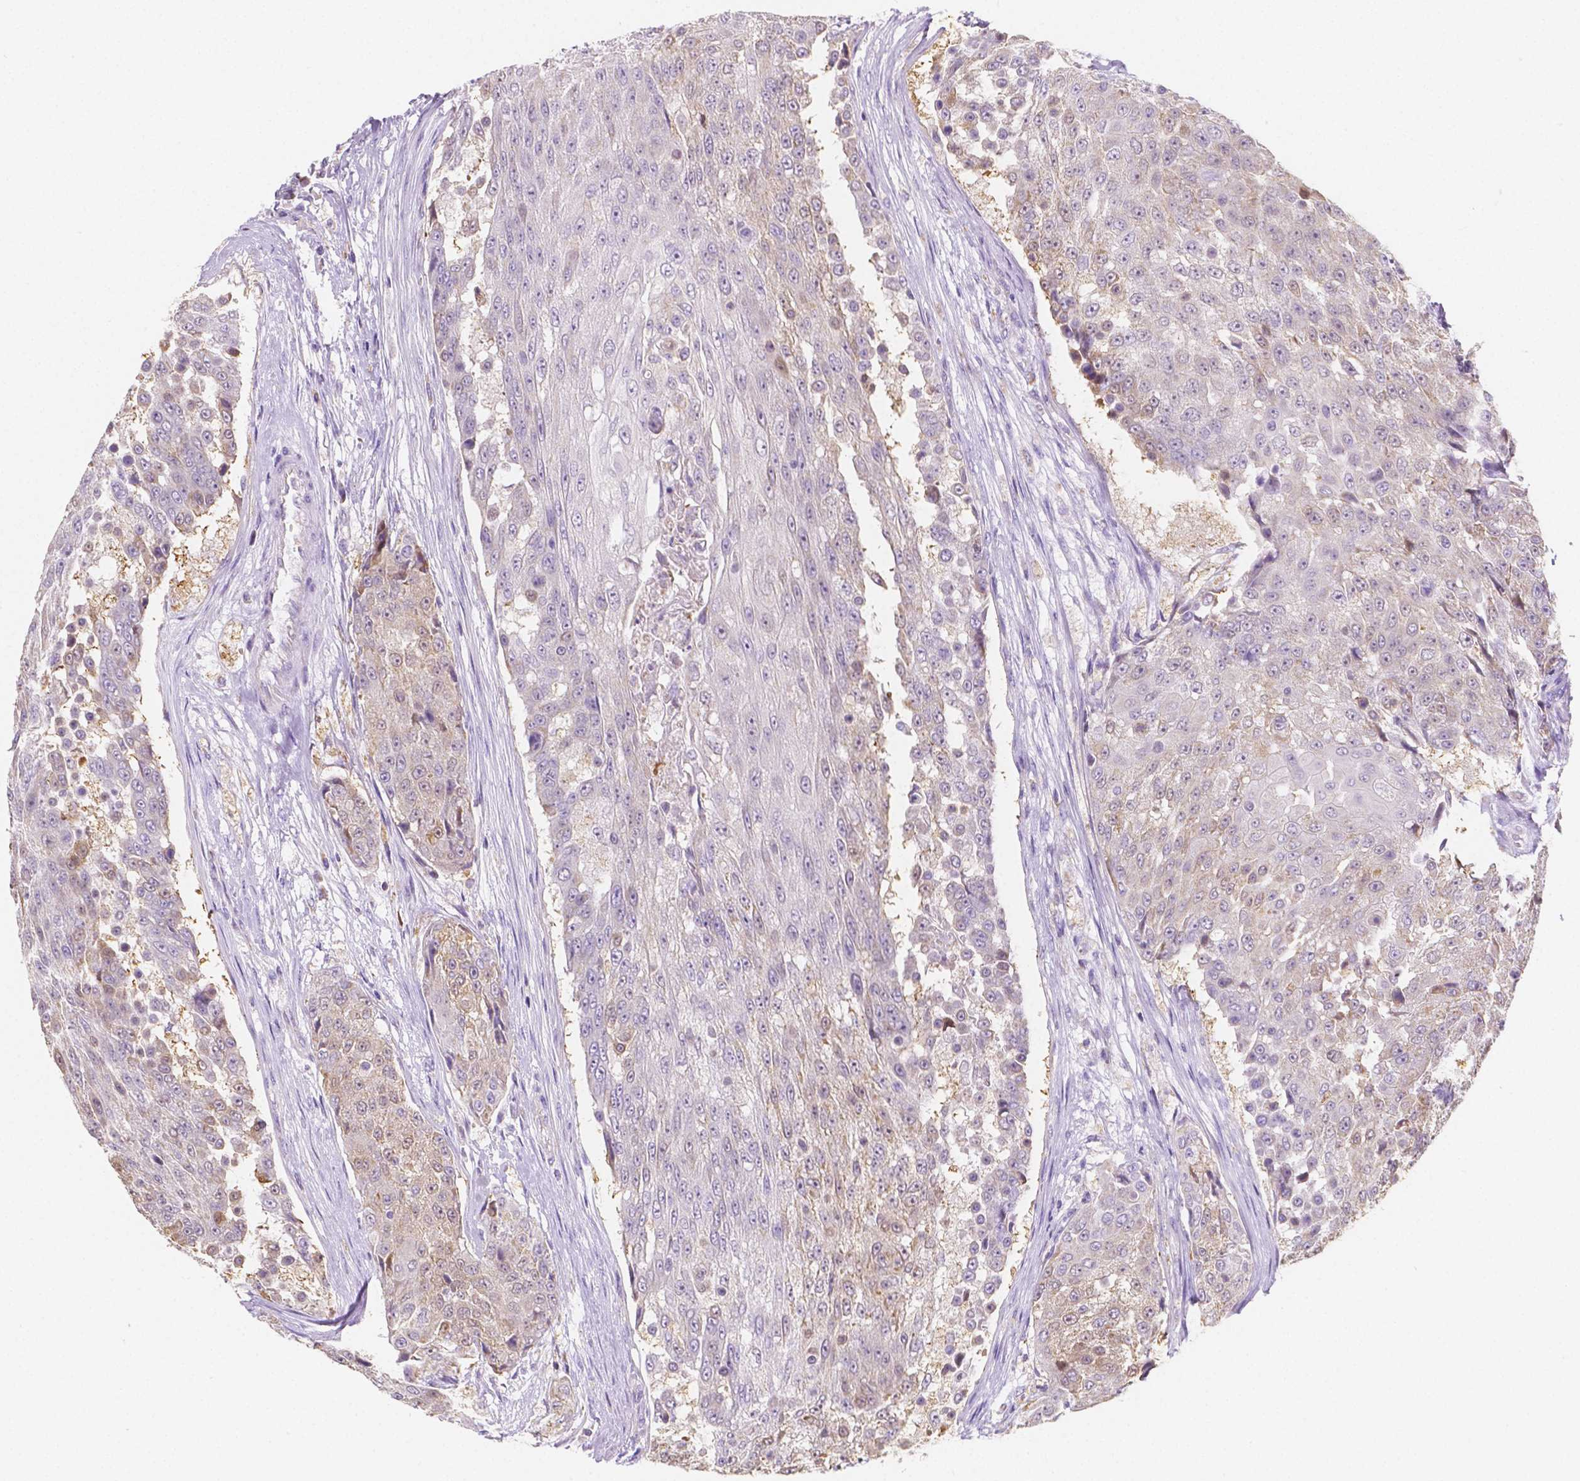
{"staining": {"intensity": "weak", "quantity": "<25%", "location": "cytoplasmic/membranous"}, "tissue": "urothelial cancer", "cell_type": "Tumor cells", "image_type": "cancer", "snomed": [{"axis": "morphology", "description": "Urothelial carcinoma, High grade"}, {"axis": "topography", "description": "Urinary bladder"}], "caption": "This photomicrograph is of urothelial cancer stained with IHC to label a protein in brown with the nuclei are counter-stained blue. There is no expression in tumor cells.", "gene": "TMEM130", "patient": {"sex": "female", "age": 63}}